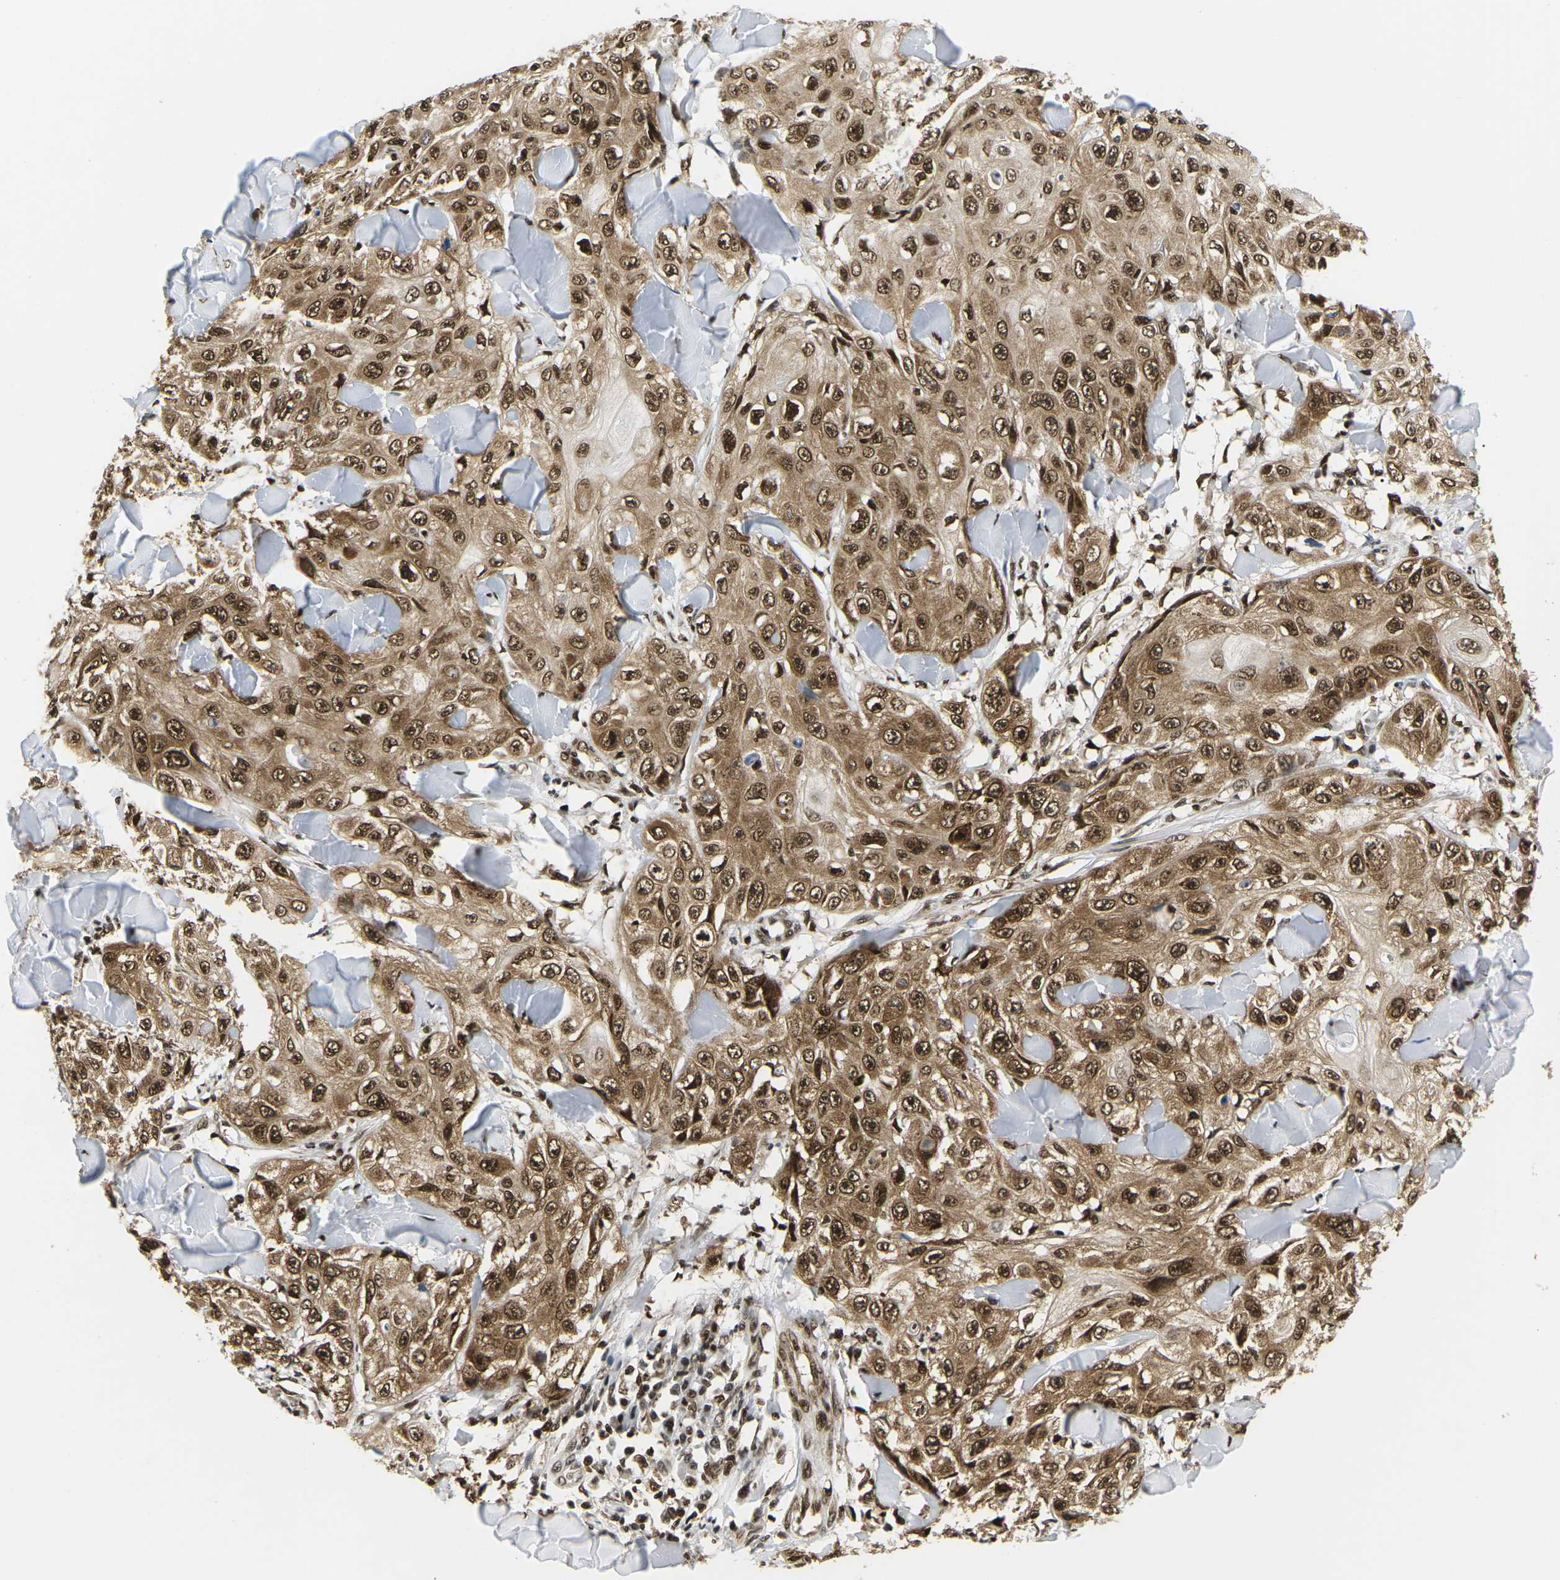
{"staining": {"intensity": "moderate", "quantity": ">75%", "location": "cytoplasmic/membranous,nuclear"}, "tissue": "skin cancer", "cell_type": "Tumor cells", "image_type": "cancer", "snomed": [{"axis": "morphology", "description": "Squamous cell carcinoma, NOS"}, {"axis": "topography", "description": "Skin"}], "caption": "The histopathology image exhibits immunohistochemical staining of skin squamous cell carcinoma. There is moderate cytoplasmic/membranous and nuclear staining is appreciated in approximately >75% of tumor cells. (DAB IHC with brightfield microscopy, high magnification).", "gene": "CELF1", "patient": {"sex": "male", "age": 86}}